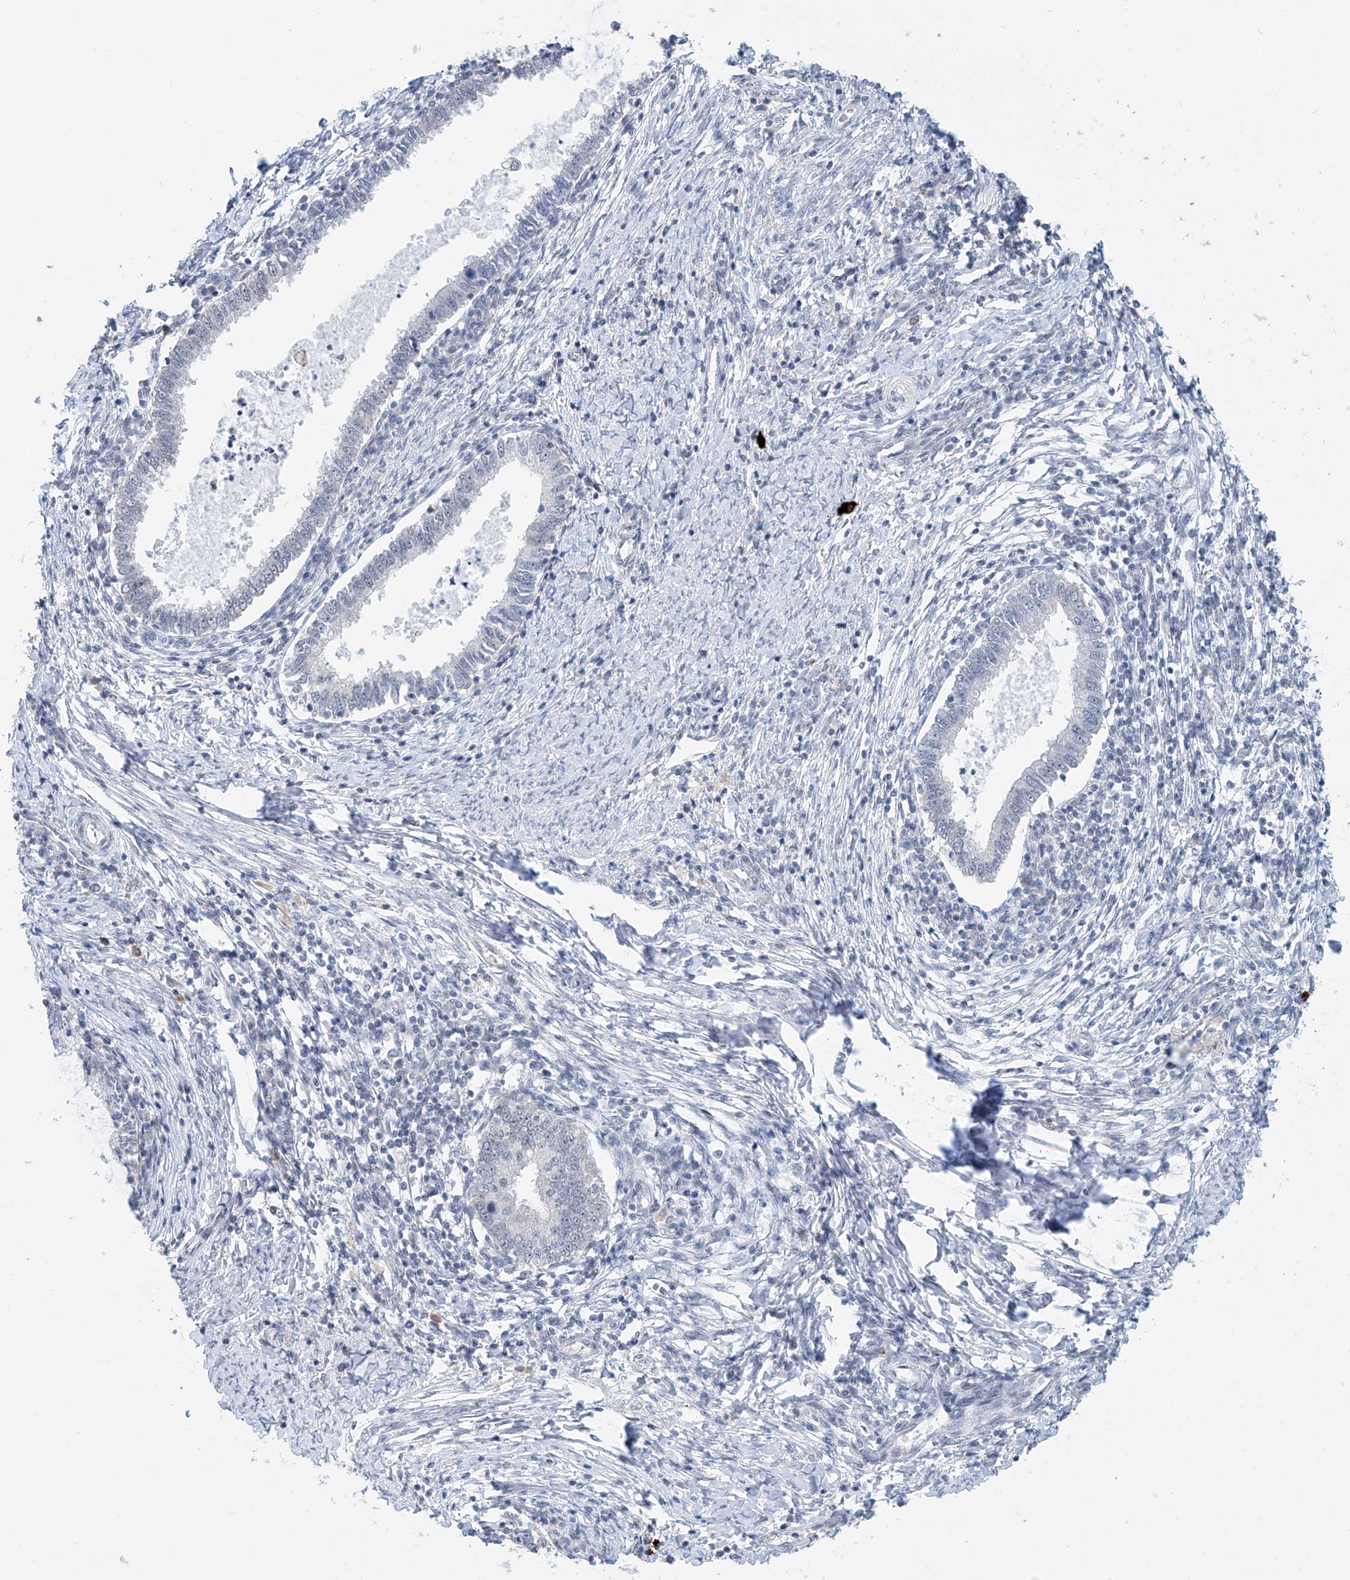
{"staining": {"intensity": "negative", "quantity": "none", "location": "none"}, "tissue": "cervical cancer", "cell_type": "Tumor cells", "image_type": "cancer", "snomed": [{"axis": "morphology", "description": "Adenocarcinoma, NOS"}, {"axis": "topography", "description": "Cervix"}], "caption": "The immunohistochemistry micrograph has no significant staining in tumor cells of cervical cancer tissue.", "gene": "SDE2", "patient": {"sex": "female", "age": 36}}